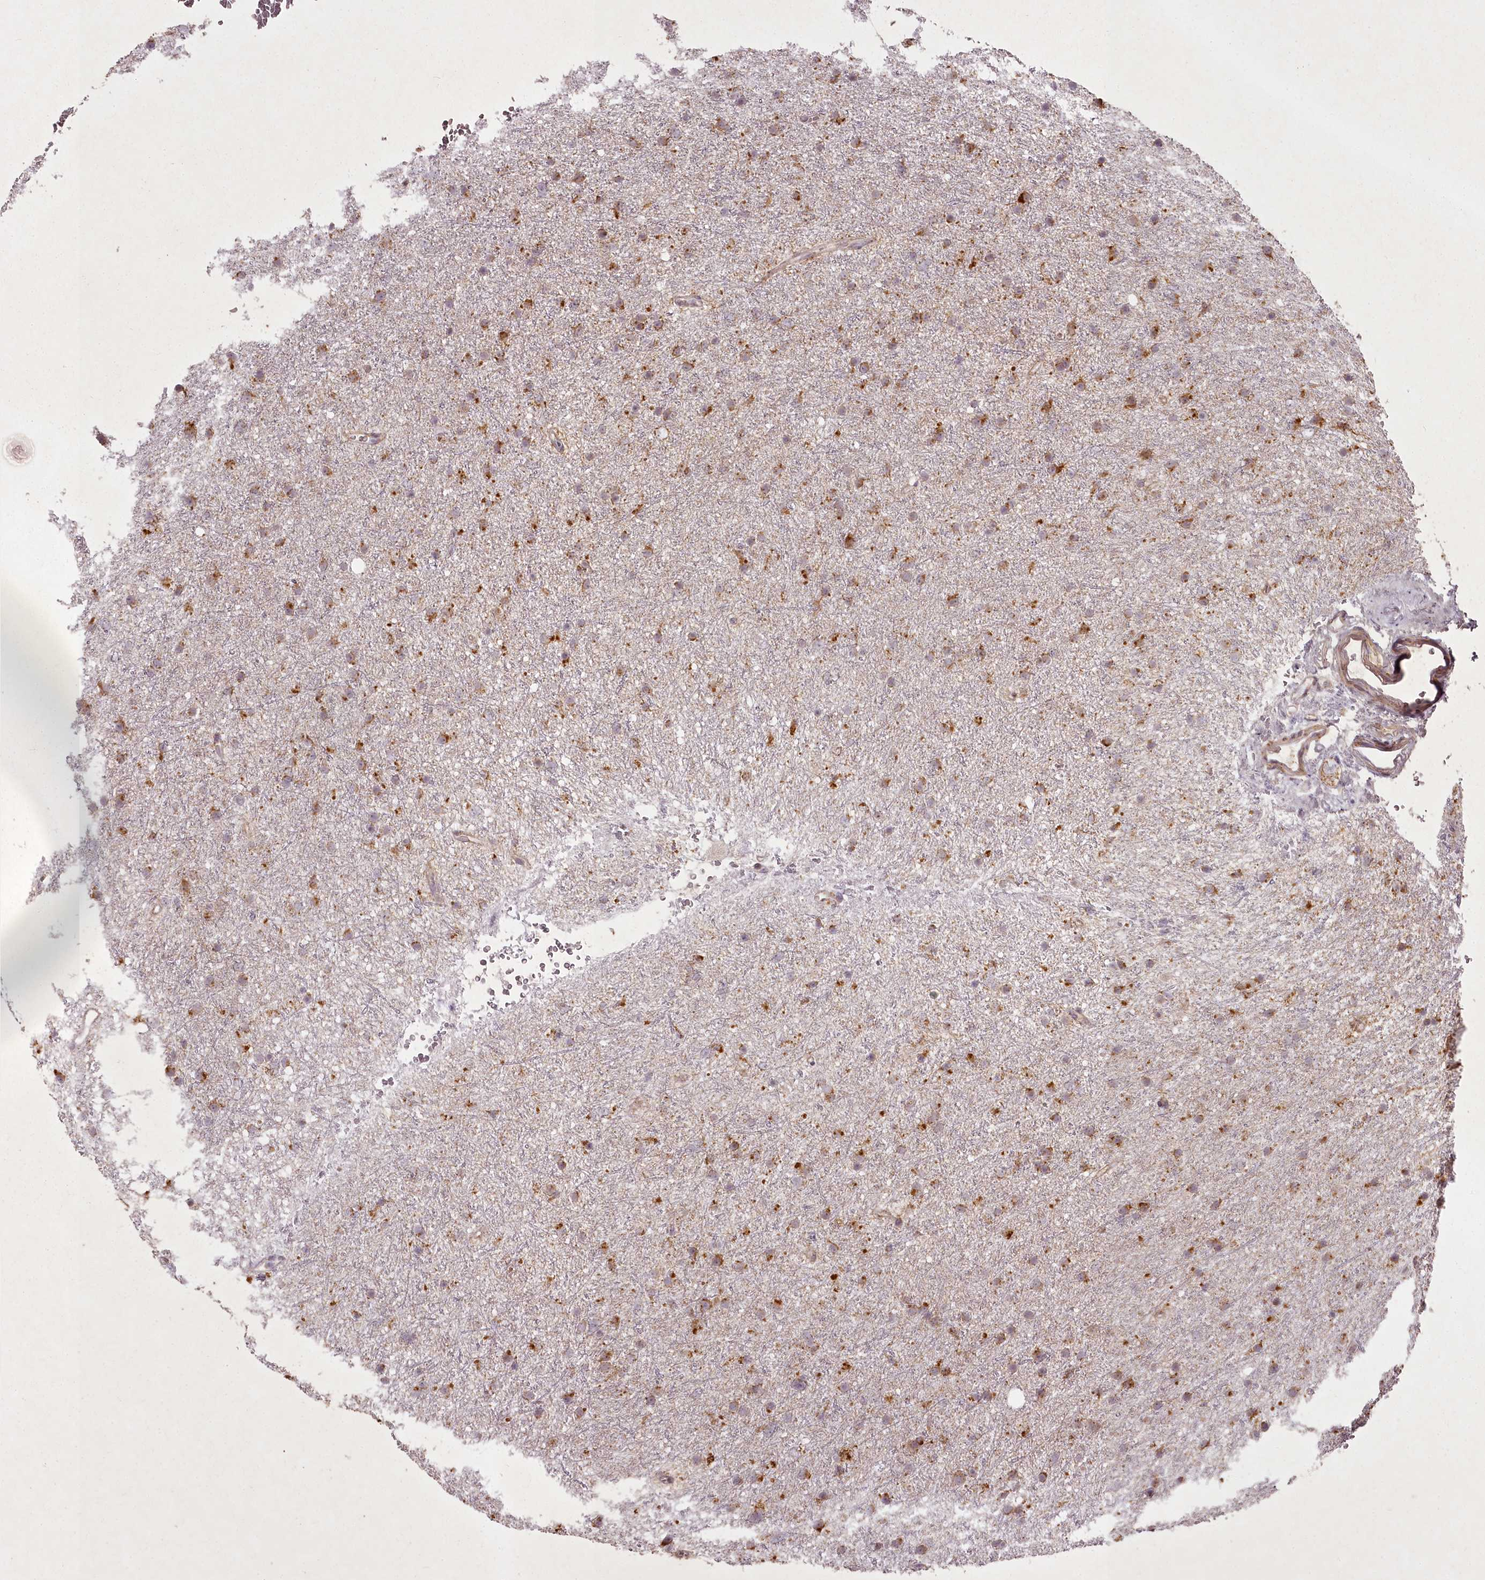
{"staining": {"intensity": "moderate", "quantity": ">75%", "location": "cytoplasmic/membranous"}, "tissue": "glioma", "cell_type": "Tumor cells", "image_type": "cancer", "snomed": [{"axis": "morphology", "description": "Glioma, malignant, Low grade"}, {"axis": "topography", "description": "Cerebral cortex"}], "caption": "High-power microscopy captured an immunohistochemistry image of glioma, revealing moderate cytoplasmic/membranous positivity in about >75% of tumor cells.", "gene": "CHCHD2", "patient": {"sex": "female", "age": 39}}